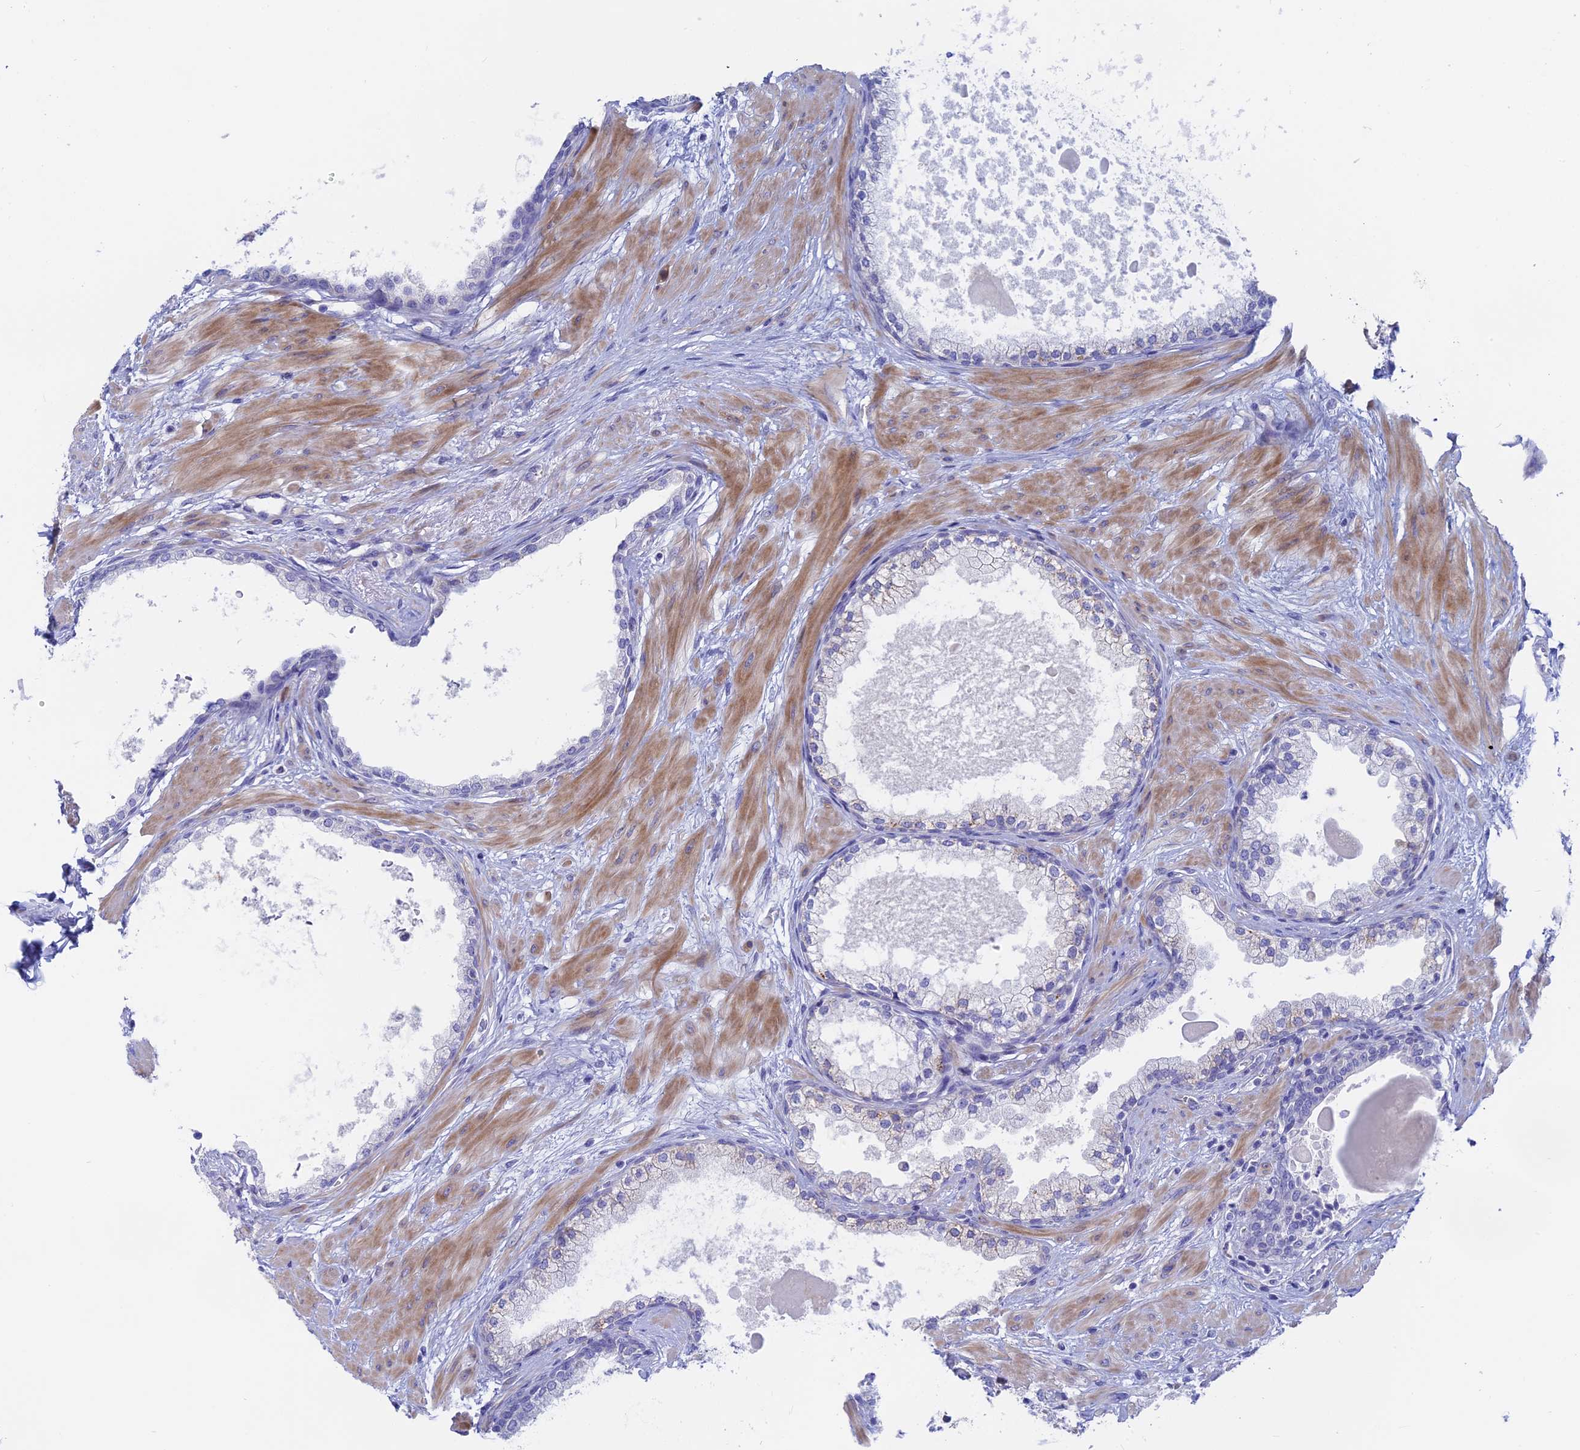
{"staining": {"intensity": "negative", "quantity": "none", "location": "none"}, "tissue": "prostate", "cell_type": "Glandular cells", "image_type": "normal", "snomed": [{"axis": "morphology", "description": "Normal tissue, NOS"}, {"axis": "topography", "description": "Prostate"}], "caption": "A histopathology image of human prostate is negative for staining in glandular cells. Brightfield microscopy of immunohistochemistry stained with DAB (3,3'-diaminobenzidine) (brown) and hematoxylin (blue), captured at high magnification.", "gene": "GLB1L", "patient": {"sex": "male", "age": 57}}